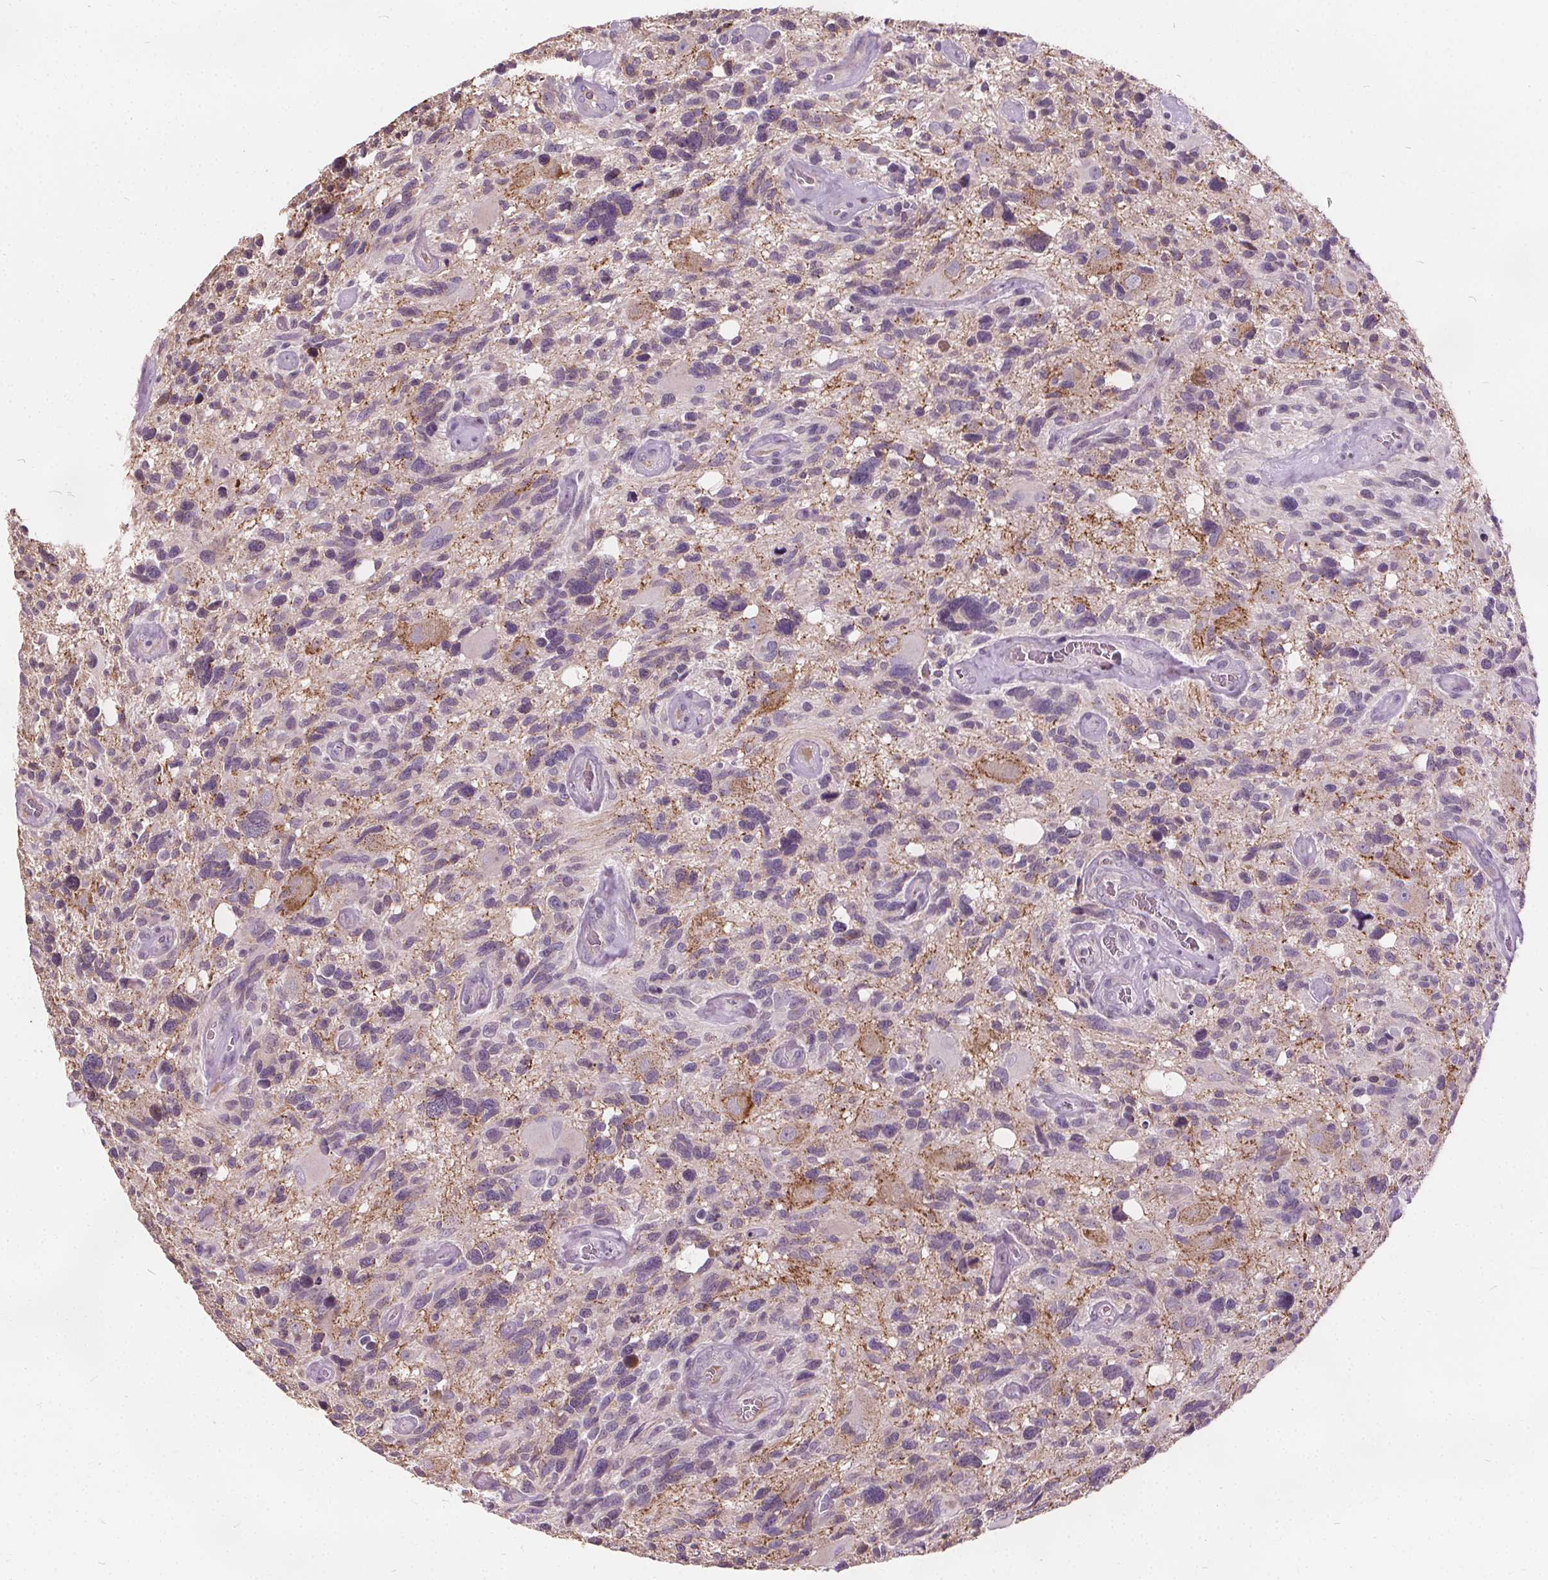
{"staining": {"intensity": "negative", "quantity": "none", "location": "none"}, "tissue": "glioma", "cell_type": "Tumor cells", "image_type": "cancer", "snomed": [{"axis": "morphology", "description": "Glioma, malignant, High grade"}, {"axis": "topography", "description": "Brain"}], "caption": "Immunohistochemical staining of human malignant glioma (high-grade) shows no significant expression in tumor cells. Brightfield microscopy of immunohistochemistry stained with DAB (brown) and hematoxylin (blue), captured at high magnification.", "gene": "ACOX2", "patient": {"sex": "male", "age": 49}}